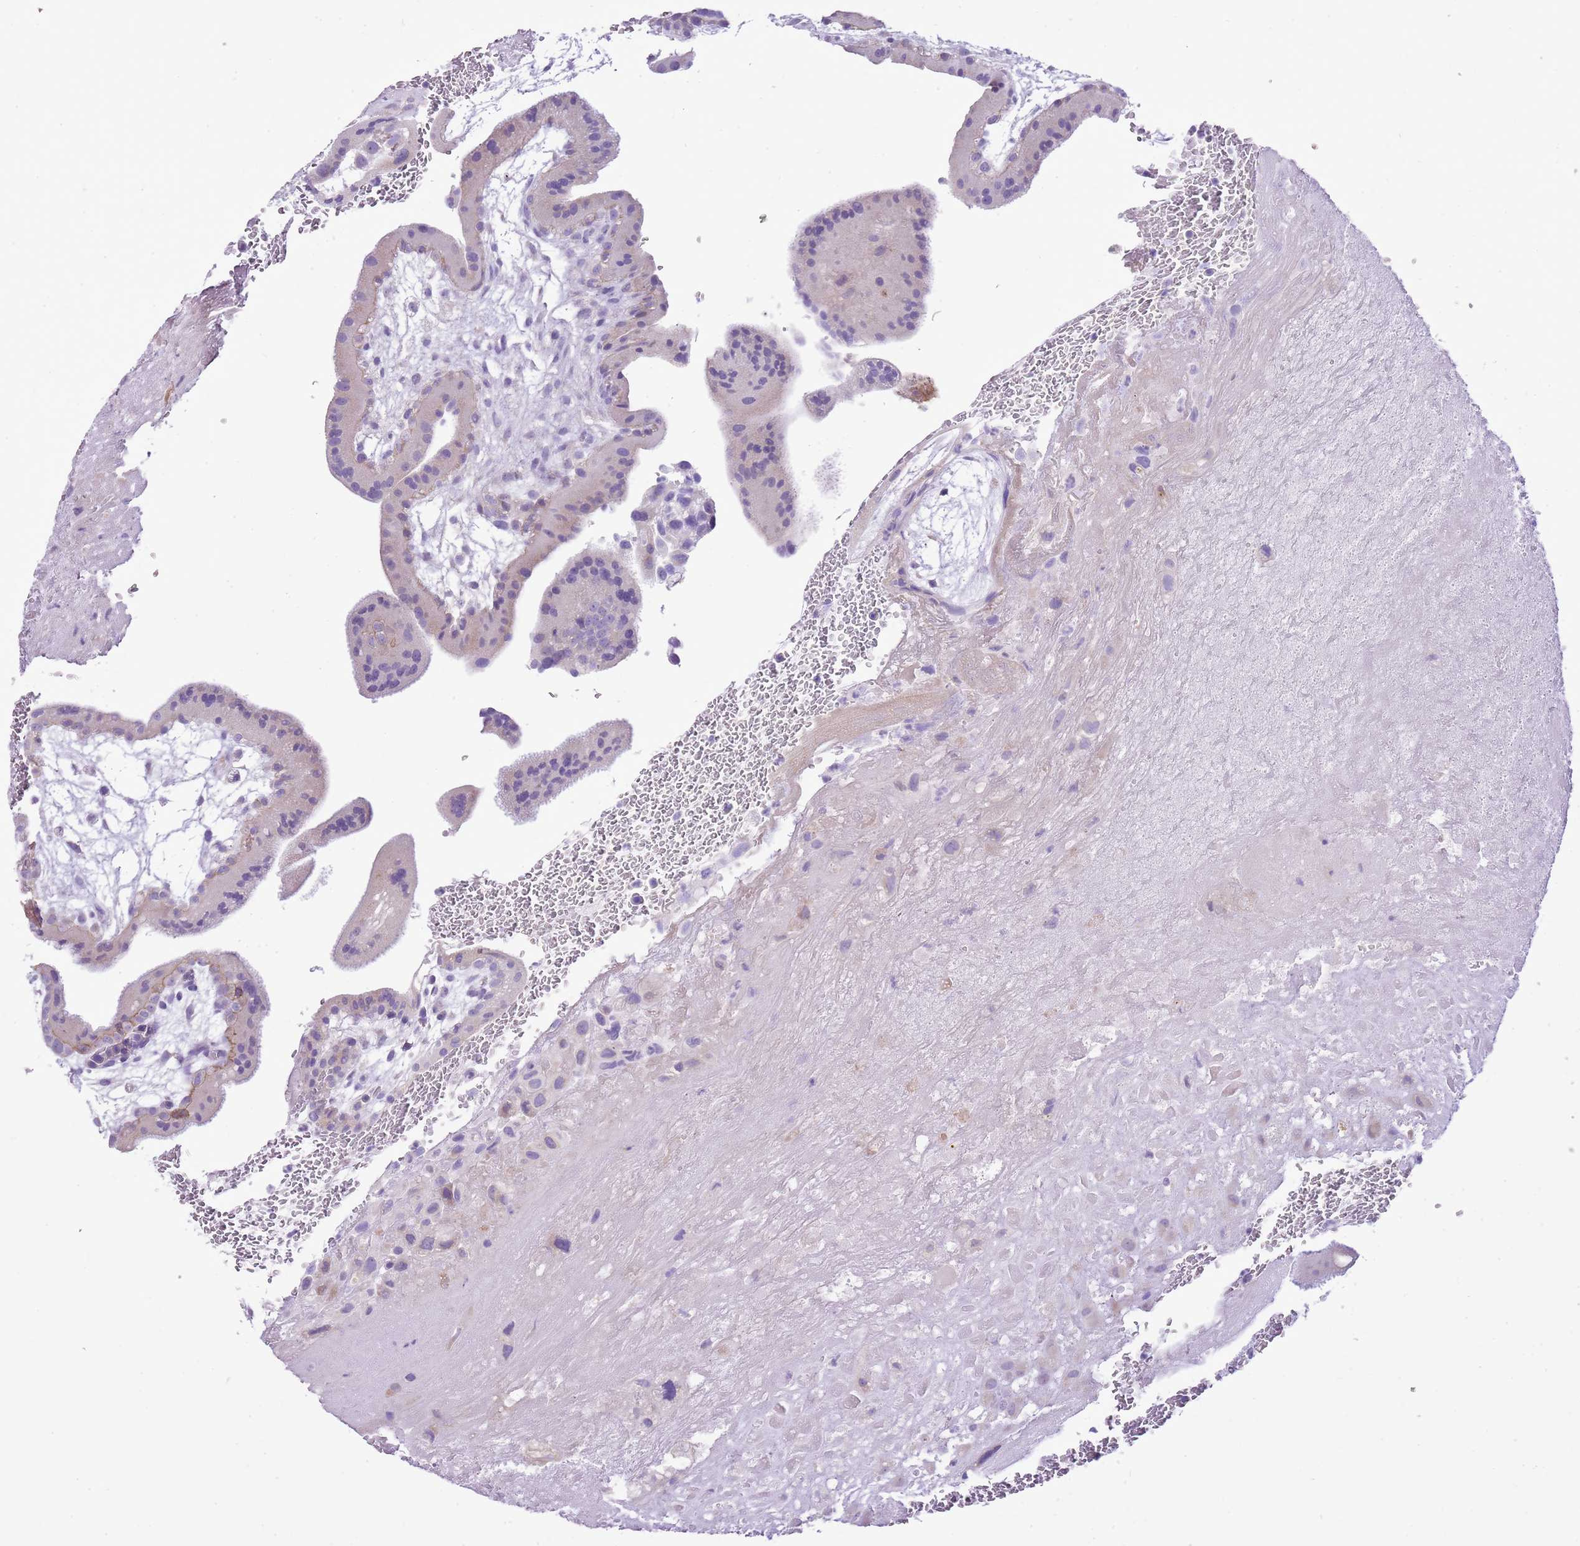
{"staining": {"intensity": "negative", "quantity": "none", "location": "none"}, "tissue": "placenta", "cell_type": "Decidual cells", "image_type": "normal", "snomed": [{"axis": "morphology", "description": "Normal tissue, NOS"}, {"axis": "topography", "description": "Placenta"}], "caption": "A histopathology image of human placenta is negative for staining in decidual cells. (DAB immunohistochemistry (IHC) with hematoxylin counter stain).", "gene": "AAR2", "patient": {"sex": "female", "age": 35}}